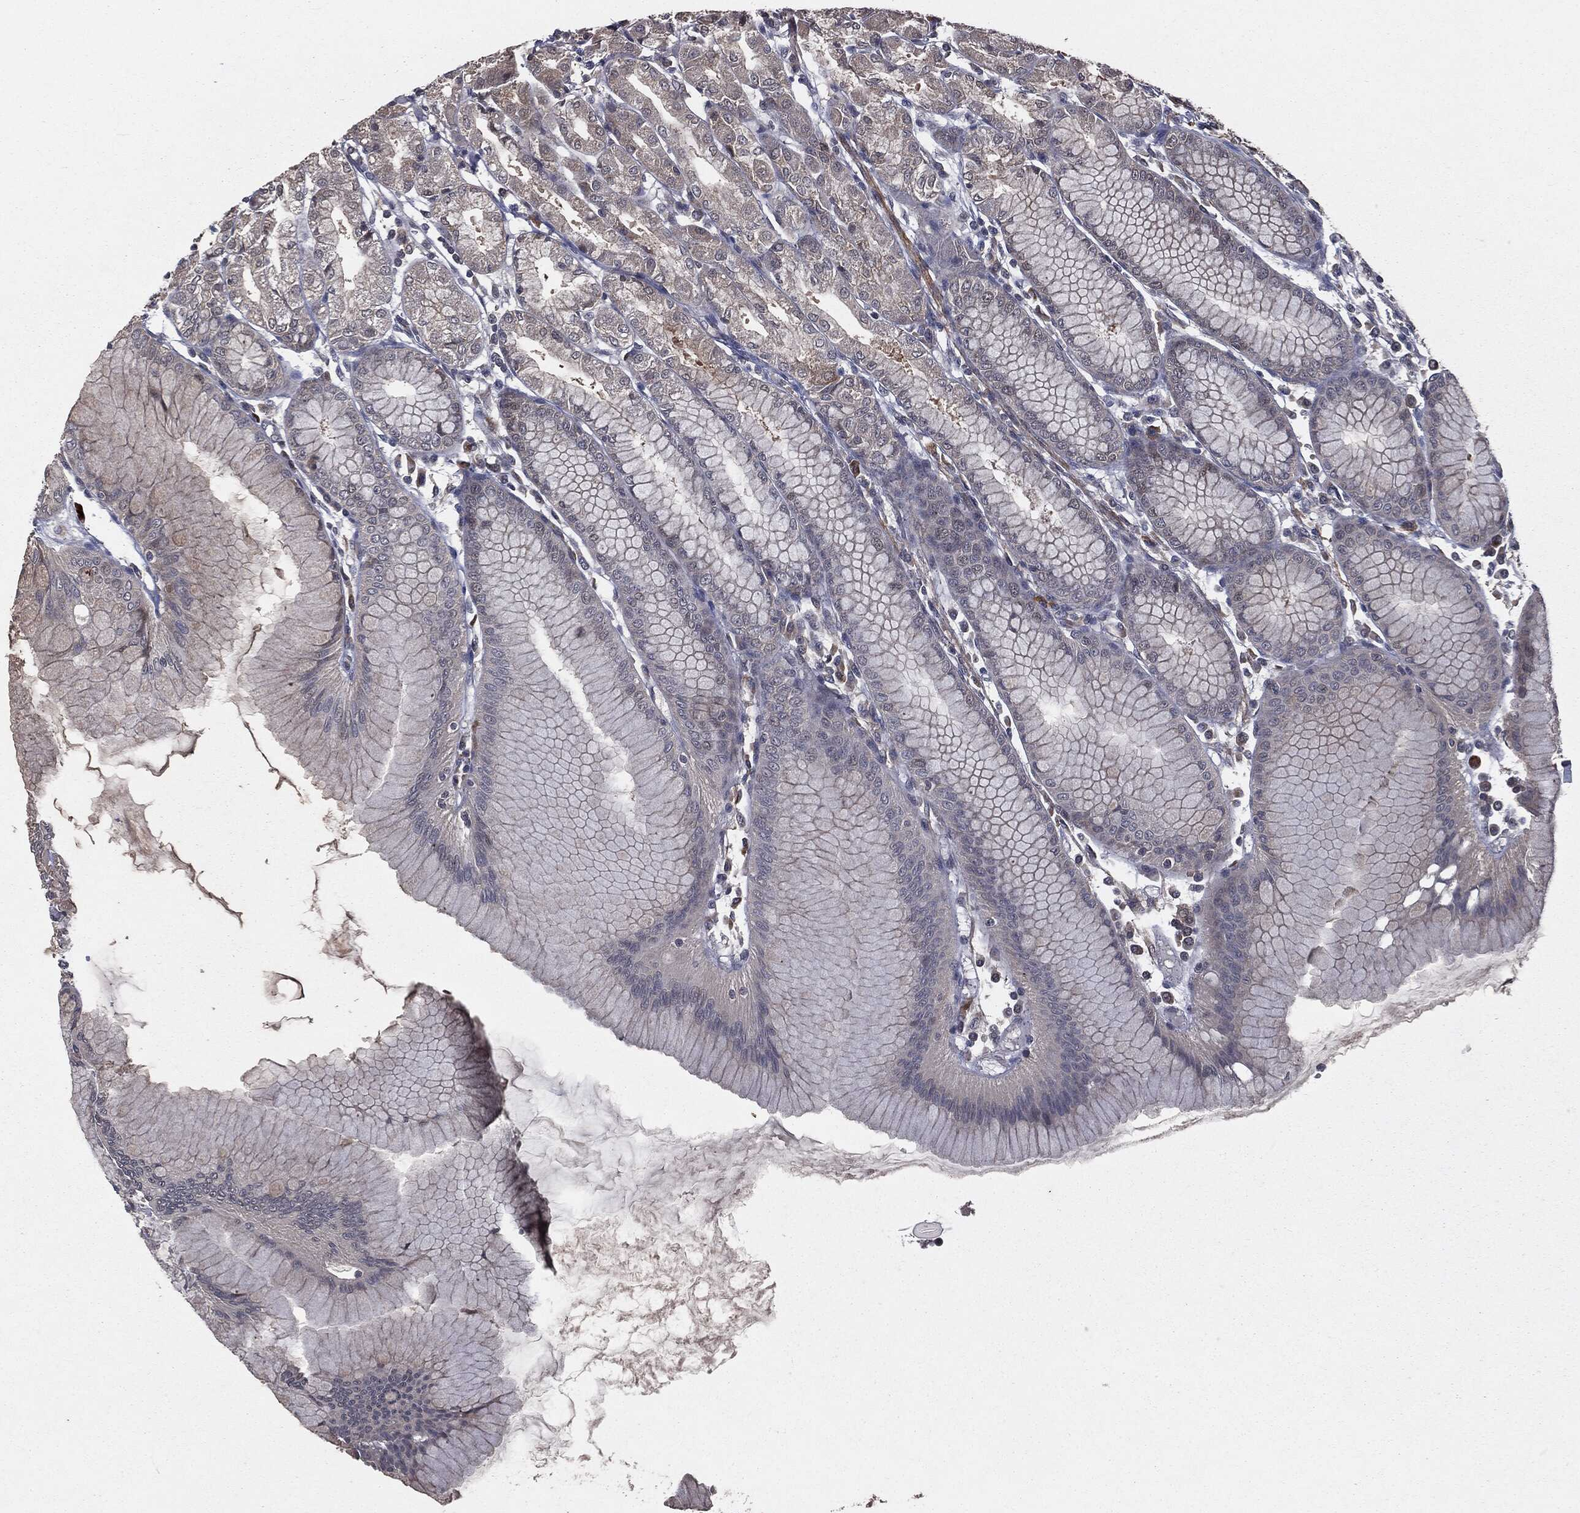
{"staining": {"intensity": "moderate", "quantity": "<25%", "location": "cytoplasmic/membranous"}, "tissue": "stomach", "cell_type": "Glandular cells", "image_type": "normal", "snomed": [{"axis": "morphology", "description": "Normal tissue, NOS"}, {"axis": "topography", "description": "Stomach"}], "caption": "Protein expression analysis of normal stomach demonstrates moderate cytoplasmic/membranous positivity in about <25% of glandular cells.", "gene": "FBXO7", "patient": {"sex": "female", "age": 57}}